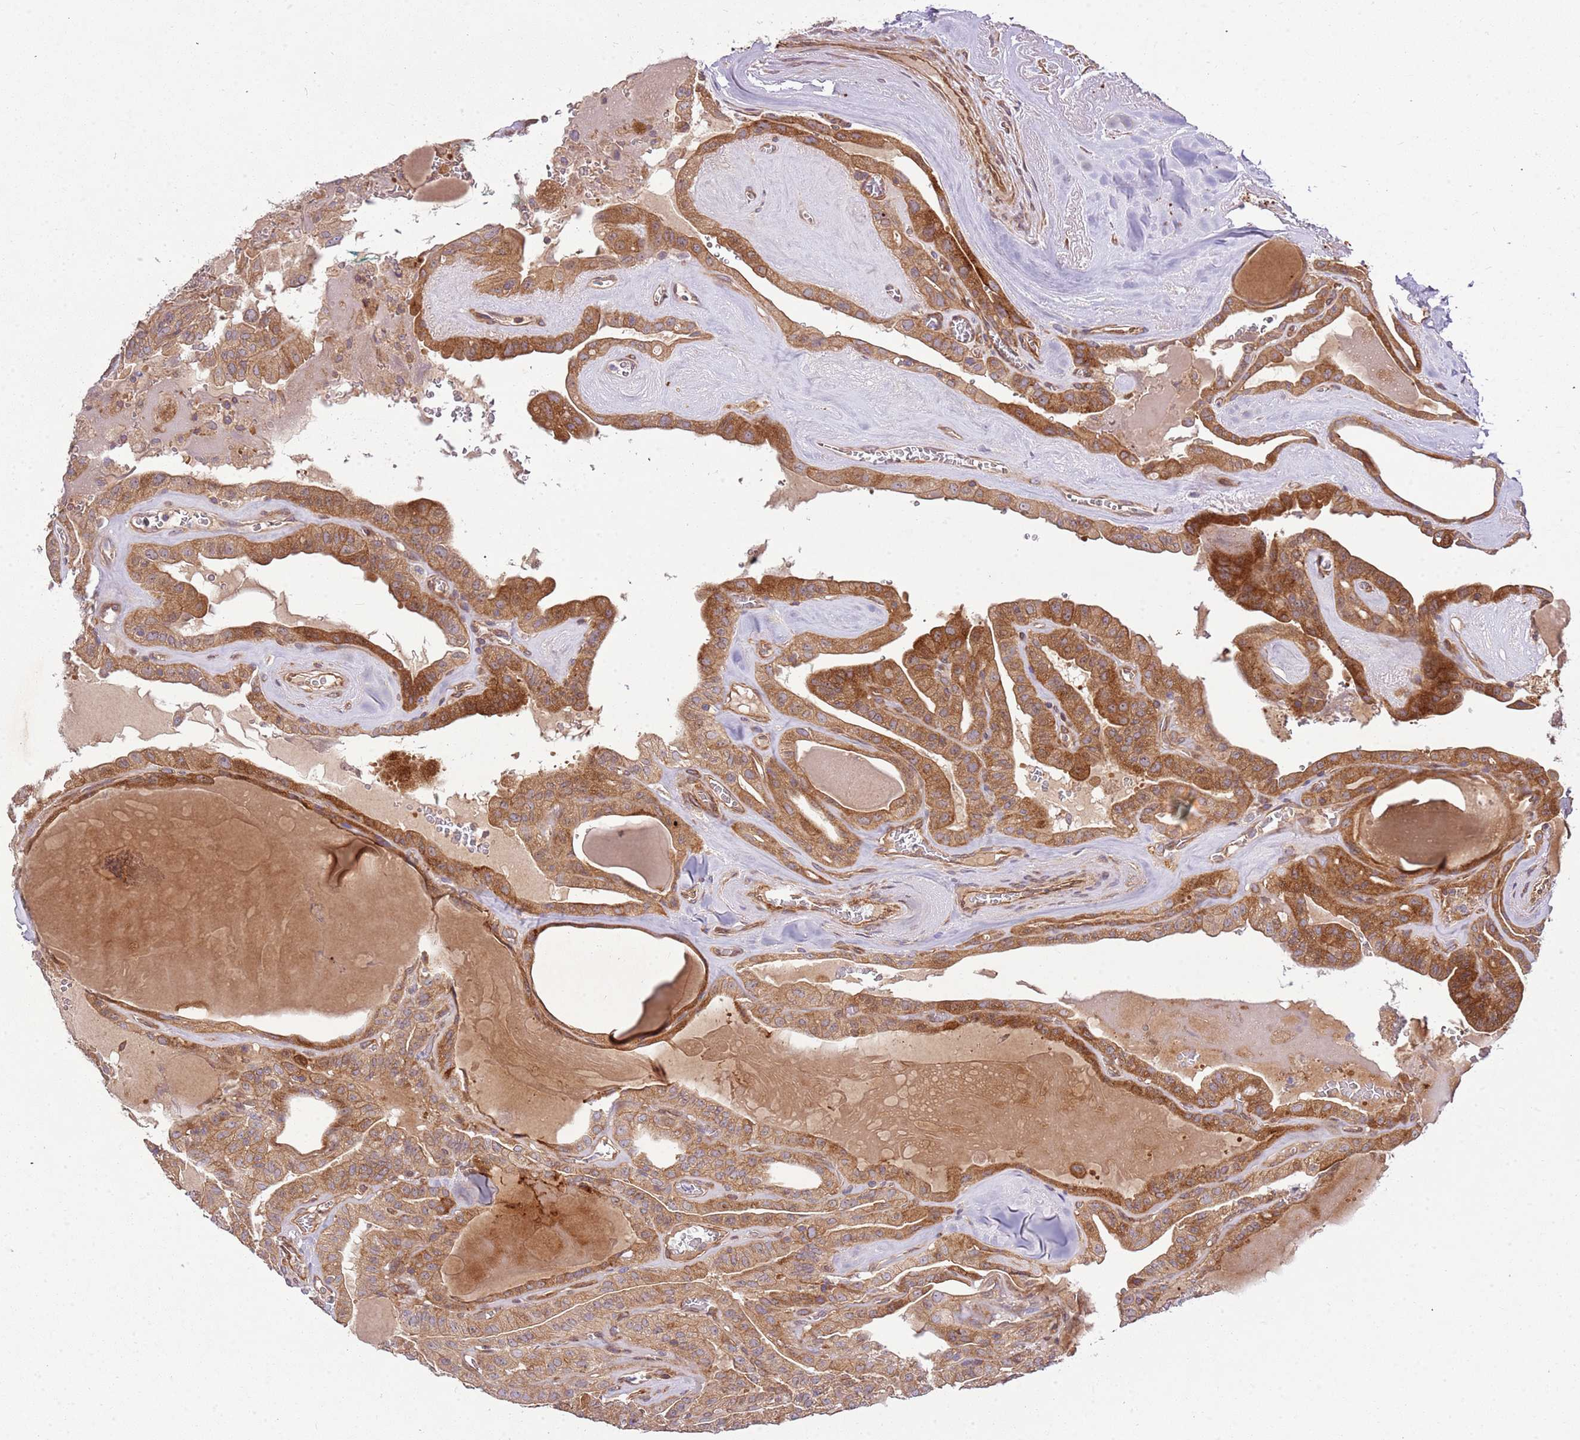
{"staining": {"intensity": "moderate", "quantity": ">75%", "location": "cytoplasmic/membranous"}, "tissue": "thyroid cancer", "cell_type": "Tumor cells", "image_type": "cancer", "snomed": [{"axis": "morphology", "description": "Papillary adenocarcinoma, NOS"}, {"axis": "topography", "description": "Thyroid gland"}], "caption": "Protein expression analysis of thyroid cancer (papillary adenocarcinoma) exhibits moderate cytoplasmic/membranous expression in about >75% of tumor cells.", "gene": "GNL1", "patient": {"sex": "male", "age": 52}}